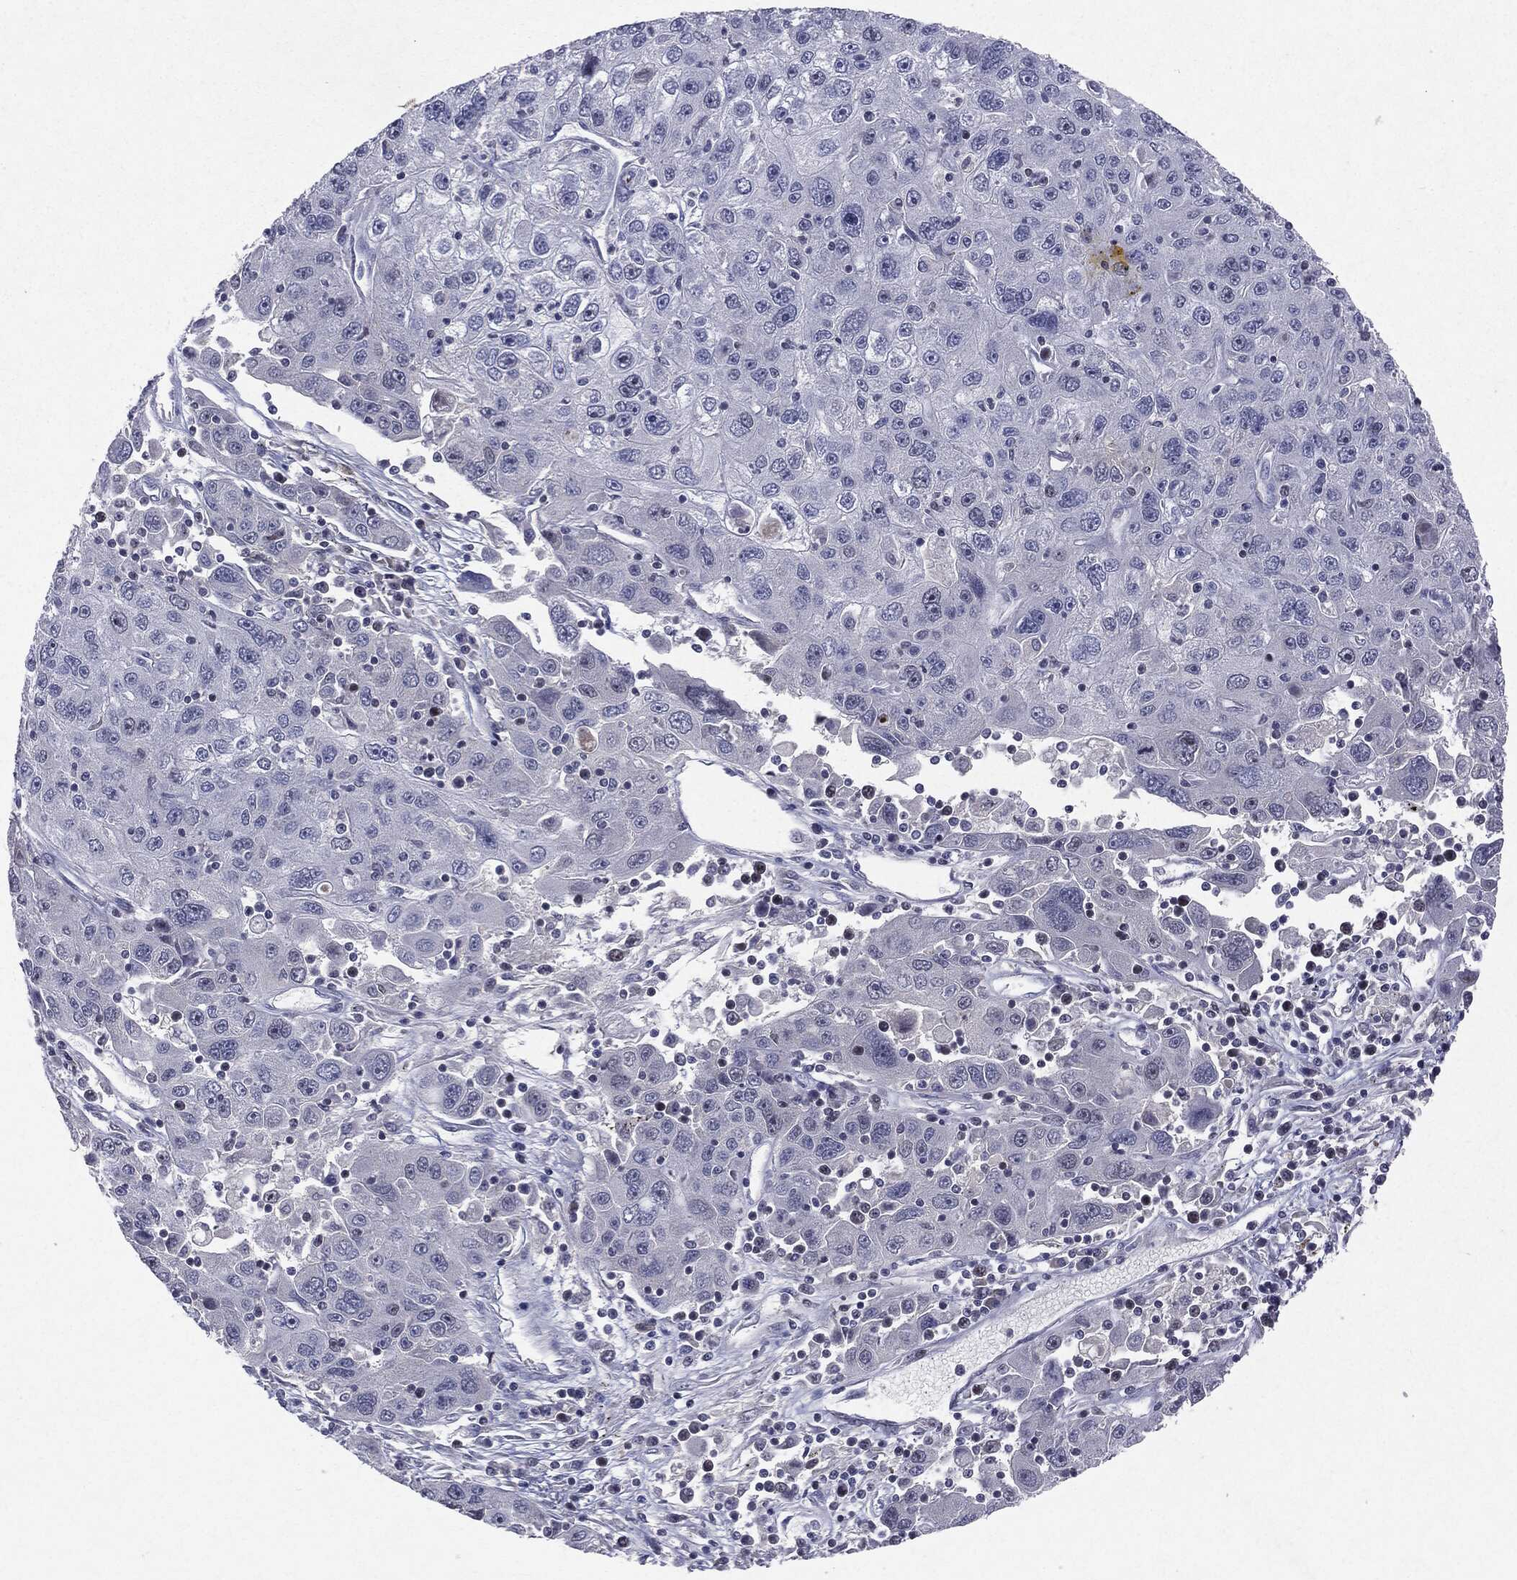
{"staining": {"intensity": "negative", "quantity": "none", "location": "none"}, "tissue": "stomach cancer", "cell_type": "Tumor cells", "image_type": "cancer", "snomed": [{"axis": "morphology", "description": "Adenocarcinoma, NOS"}, {"axis": "topography", "description": "Stomach"}], "caption": "Tumor cells show no significant protein expression in stomach adenocarcinoma.", "gene": "KIF2C", "patient": {"sex": "male", "age": 56}}